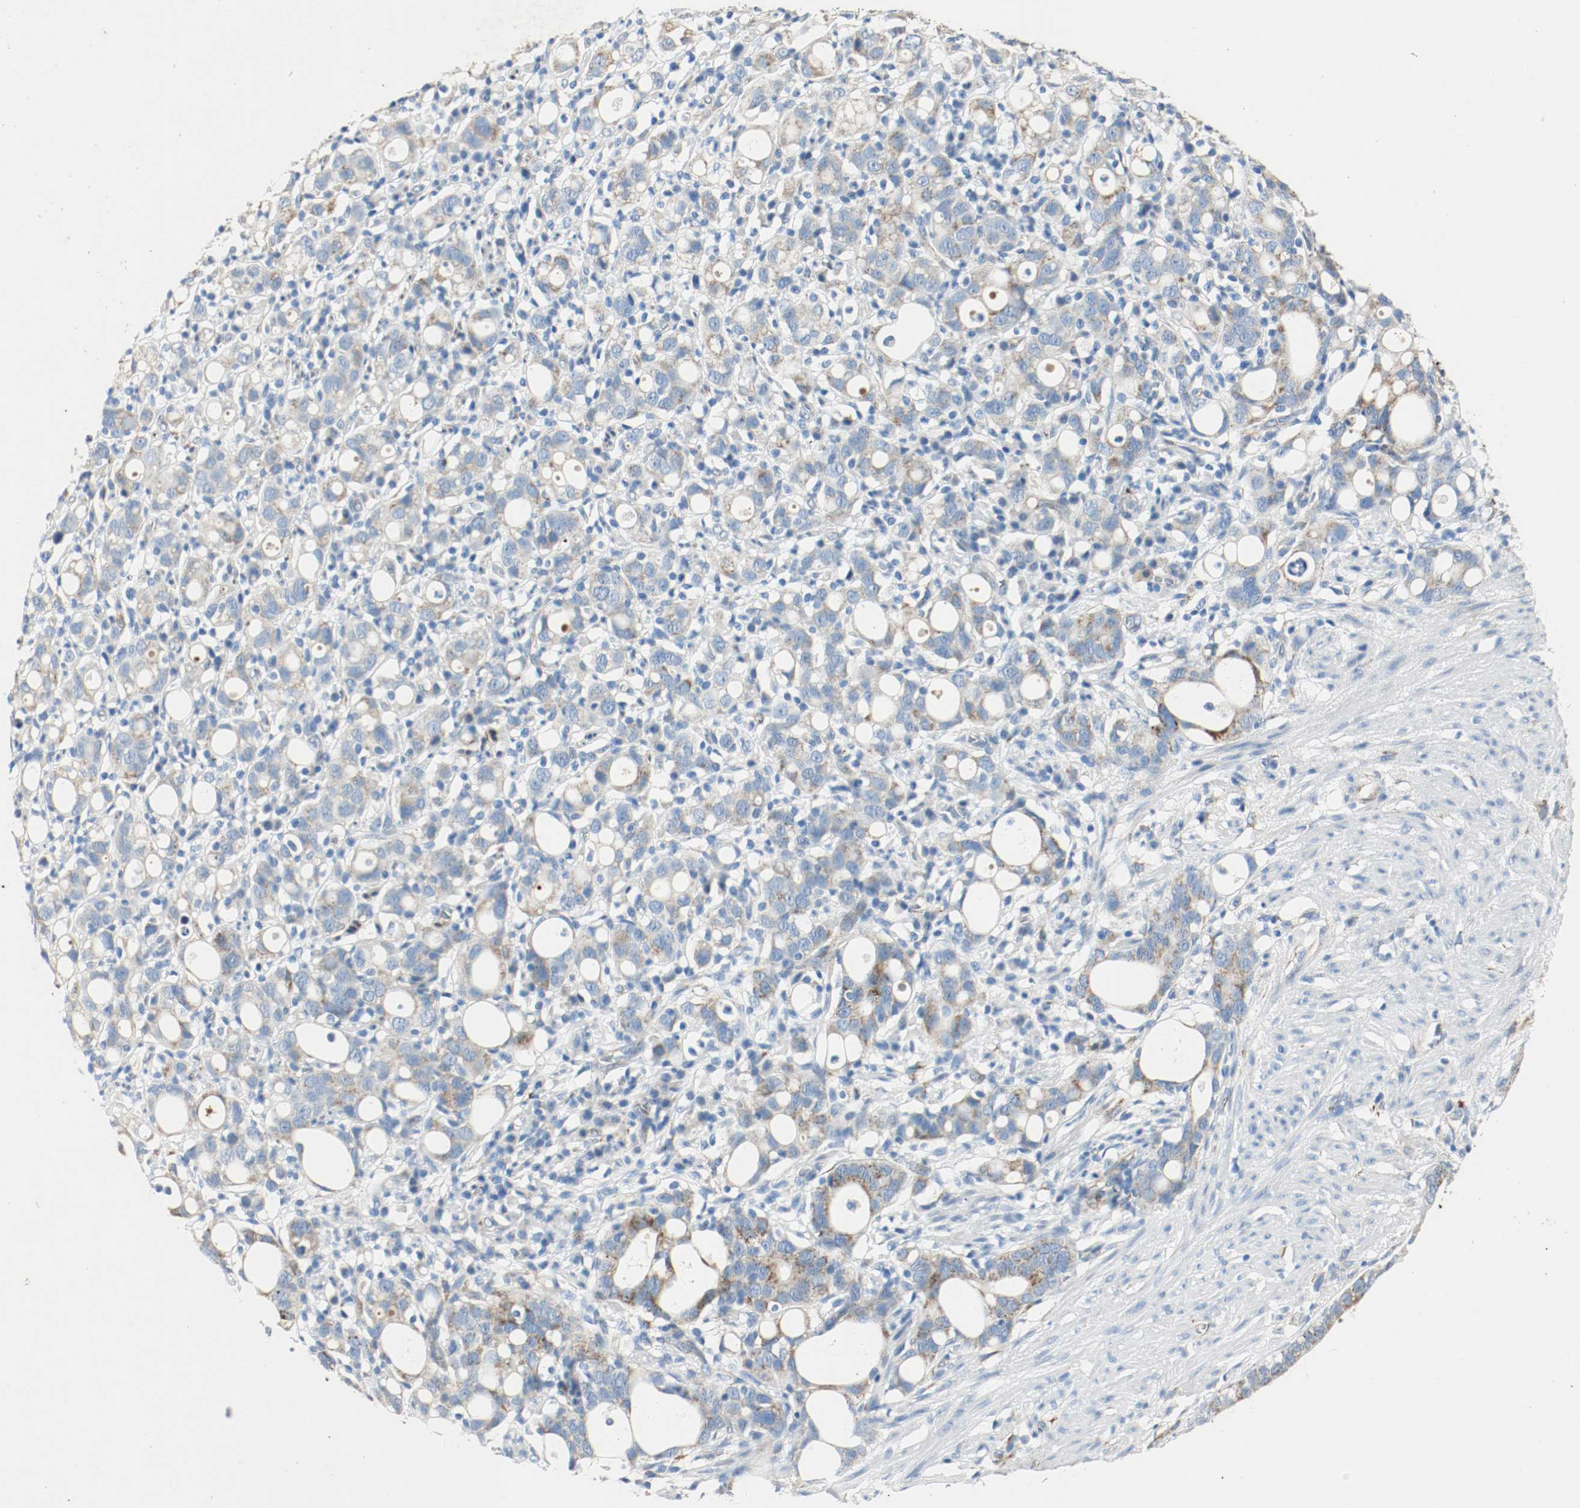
{"staining": {"intensity": "weak", "quantity": "25%-75%", "location": "cytoplasmic/membranous"}, "tissue": "stomach cancer", "cell_type": "Tumor cells", "image_type": "cancer", "snomed": [{"axis": "morphology", "description": "Adenocarcinoma, NOS"}, {"axis": "topography", "description": "Stomach"}], "caption": "The micrograph reveals immunohistochemical staining of stomach adenocarcinoma. There is weak cytoplasmic/membranous expression is seen in about 25%-75% of tumor cells. The staining is performed using DAB (3,3'-diaminobenzidine) brown chromogen to label protein expression. The nuclei are counter-stained blue using hematoxylin.", "gene": "LAMB1", "patient": {"sex": "female", "age": 75}}